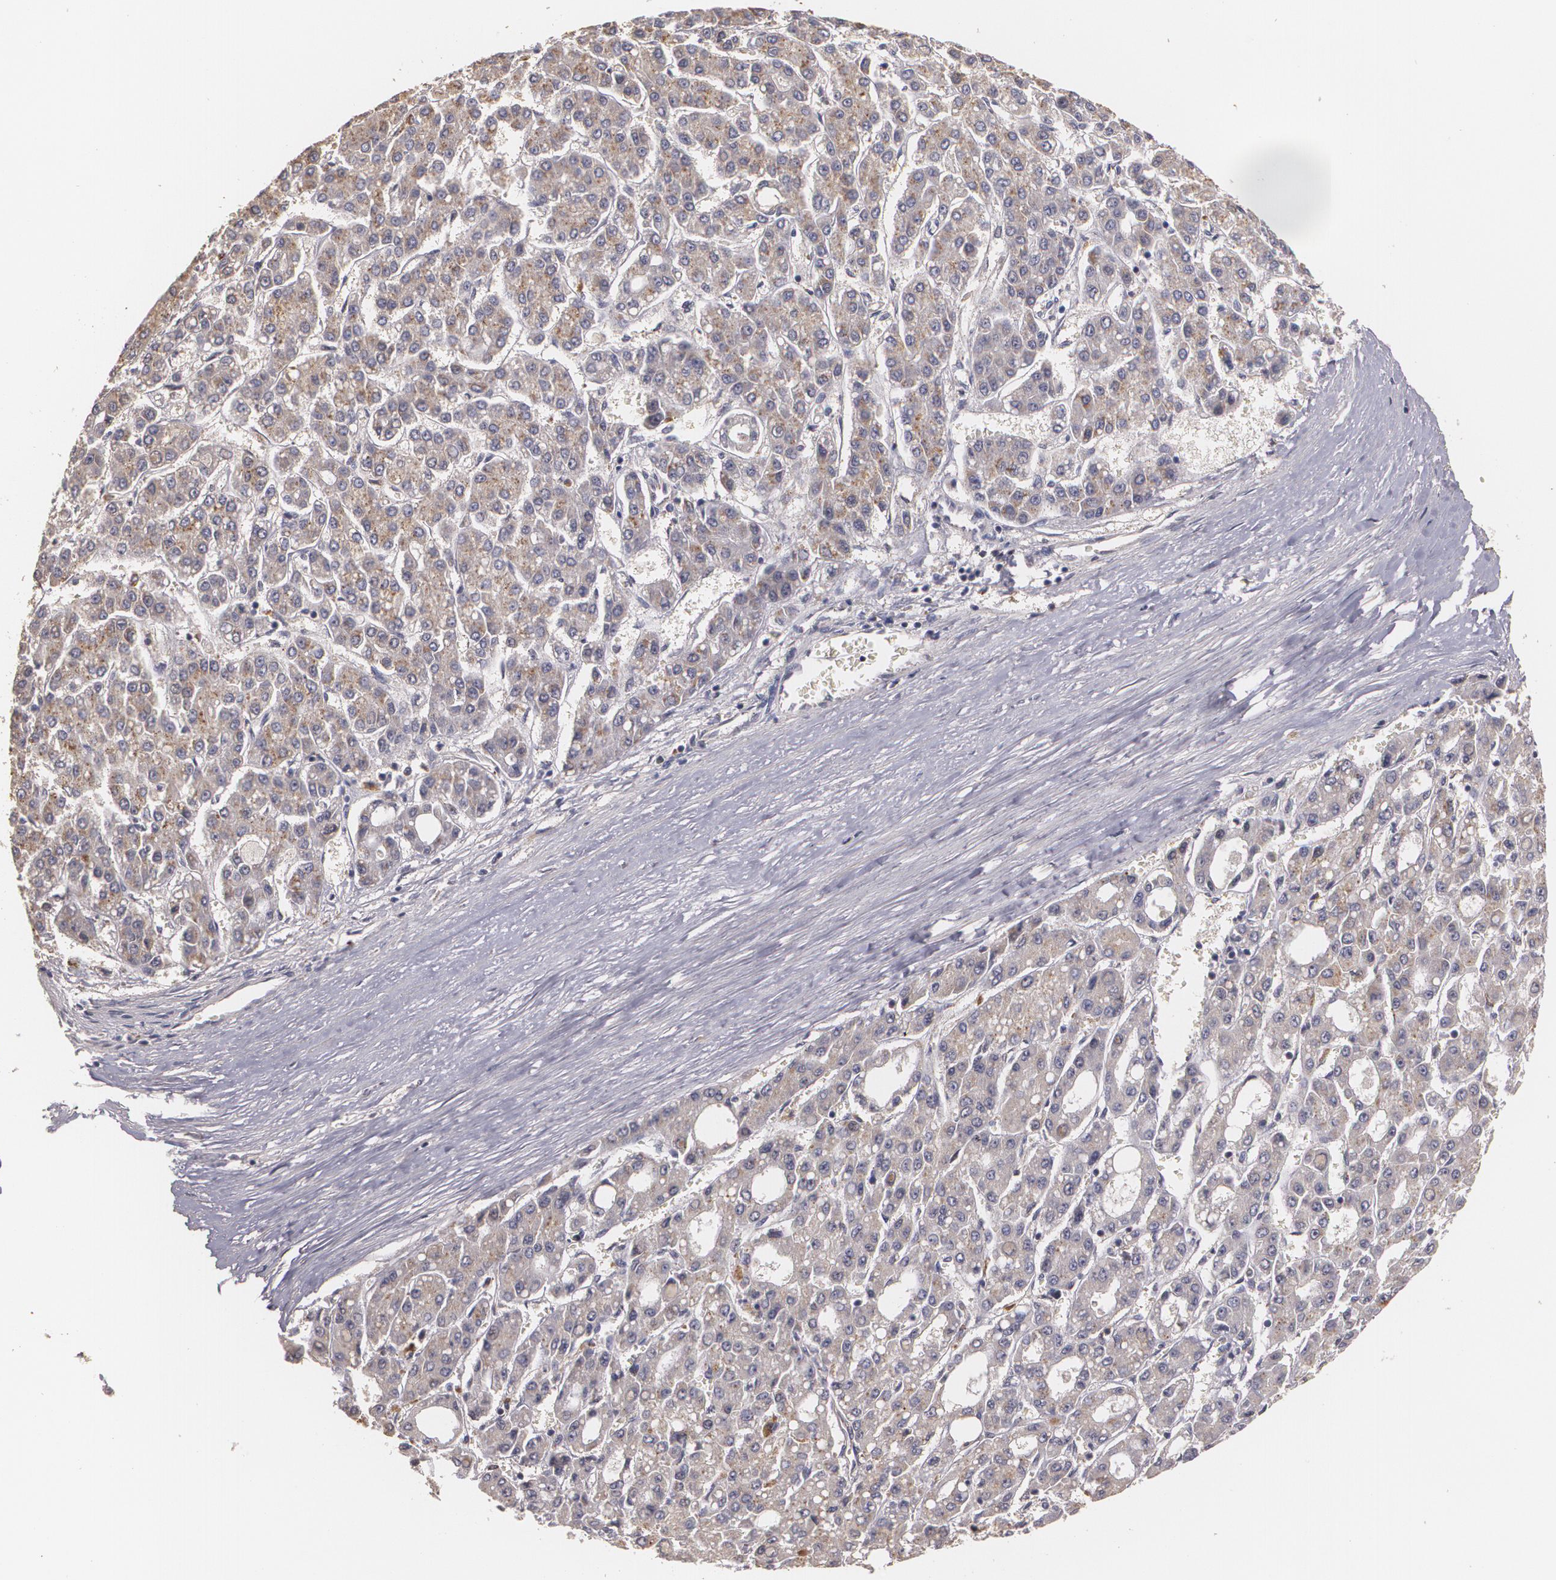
{"staining": {"intensity": "weak", "quantity": "25%-75%", "location": "cytoplasmic/membranous"}, "tissue": "liver cancer", "cell_type": "Tumor cells", "image_type": "cancer", "snomed": [{"axis": "morphology", "description": "Carcinoma, Hepatocellular, NOS"}, {"axis": "topography", "description": "Liver"}], "caption": "Immunohistochemical staining of liver cancer (hepatocellular carcinoma) shows weak cytoplasmic/membranous protein expression in about 25%-75% of tumor cells.", "gene": "BRCA1", "patient": {"sex": "male", "age": 69}}